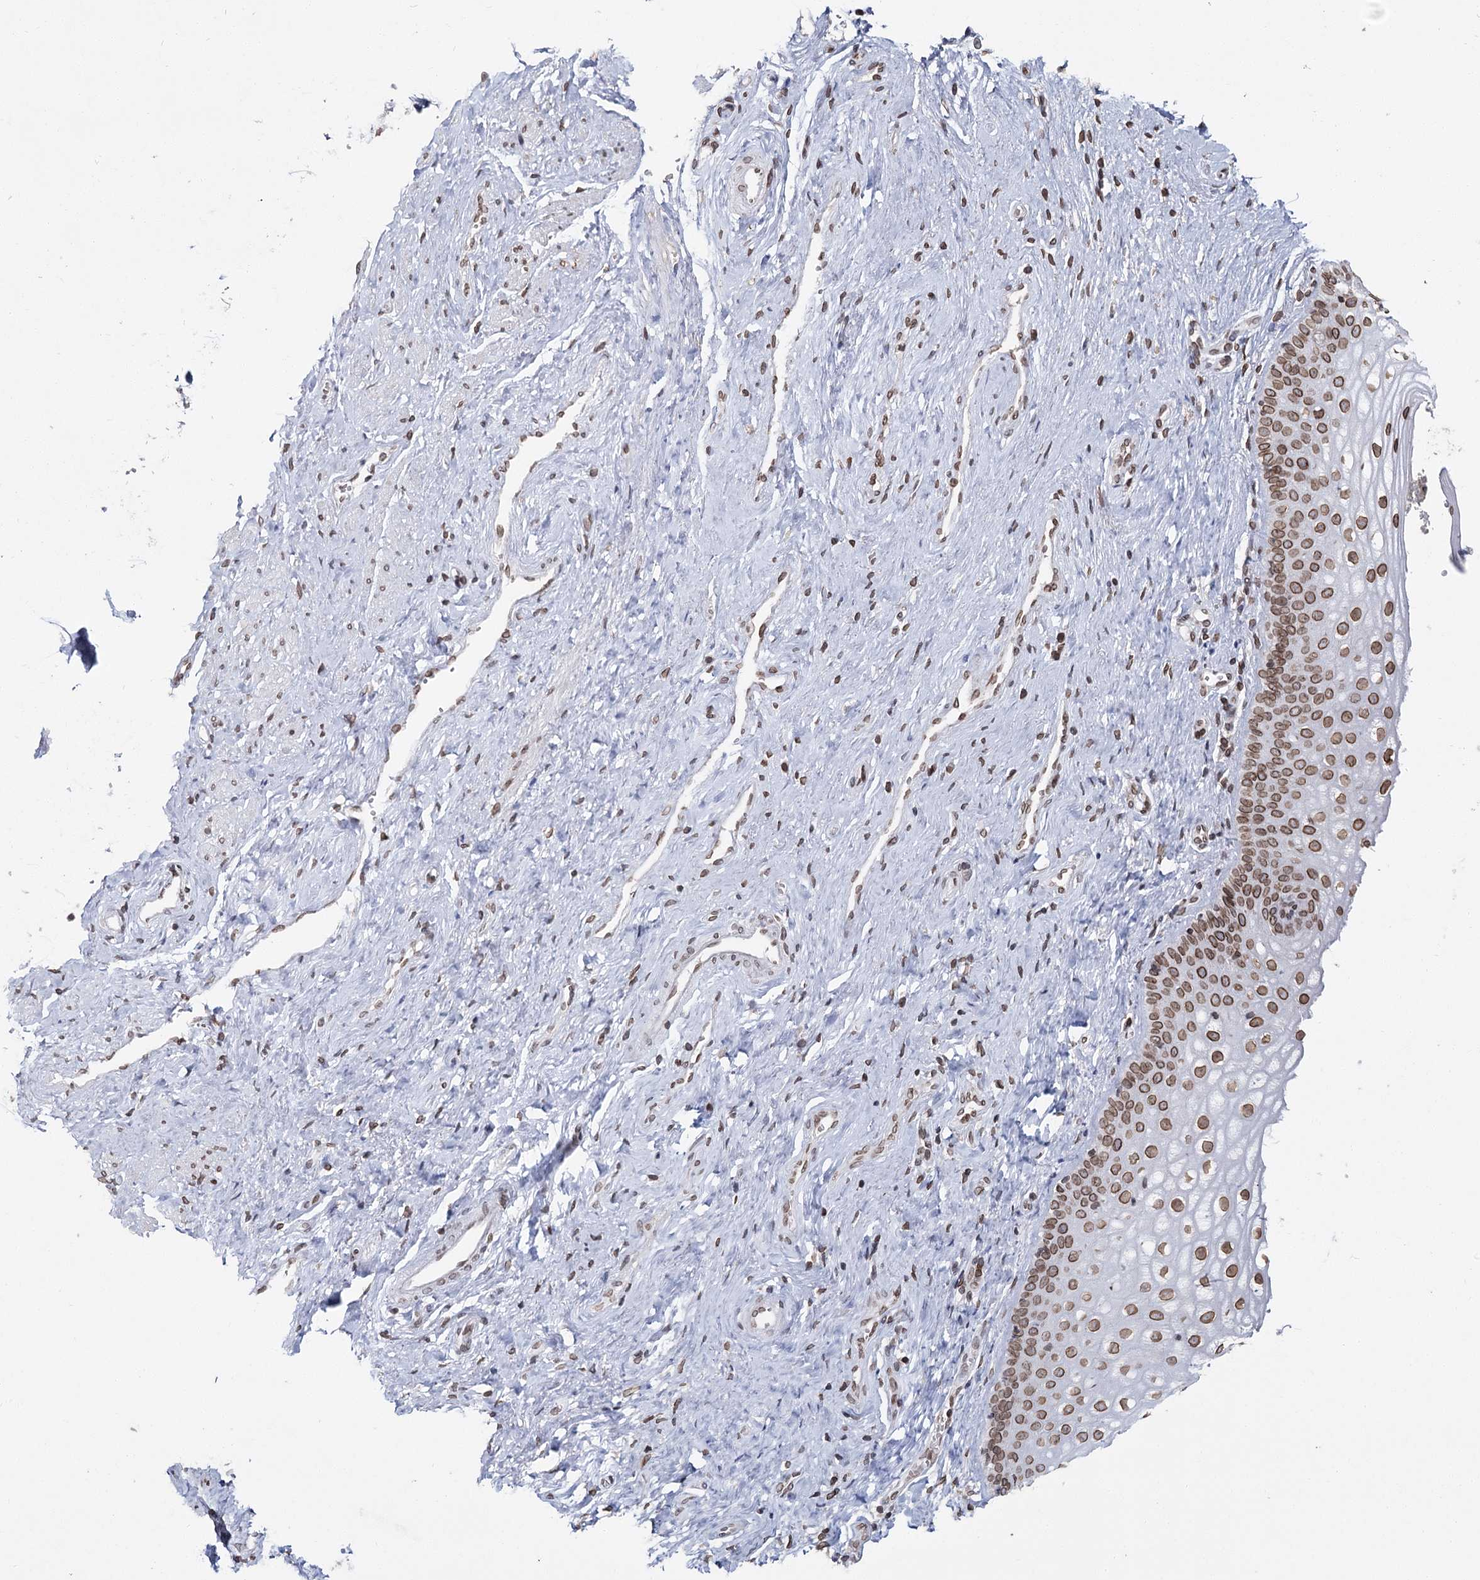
{"staining": {"intensity": "moderate", "quantity": ">75%", "location": "cytoplasmic/membranous,nuclear"}, "tissue": "vagina", "cell_type": "Squamous epithelial cells", "image_type": "normal", "snomed": [{"axis": "morphology", "description": "Normal tissue, NOS"}, {"axis": "topography", "description": "Vagina"}], "caption": "About >75% of squamous epithelial cells in unremarkable vagina show moderate cytoplasmic/membranous,nuclear protein expression as visualized by brown immunohistochemical staining.", "gene": "KIAA0930", "patient": {"sex": "female", "age": 46}}